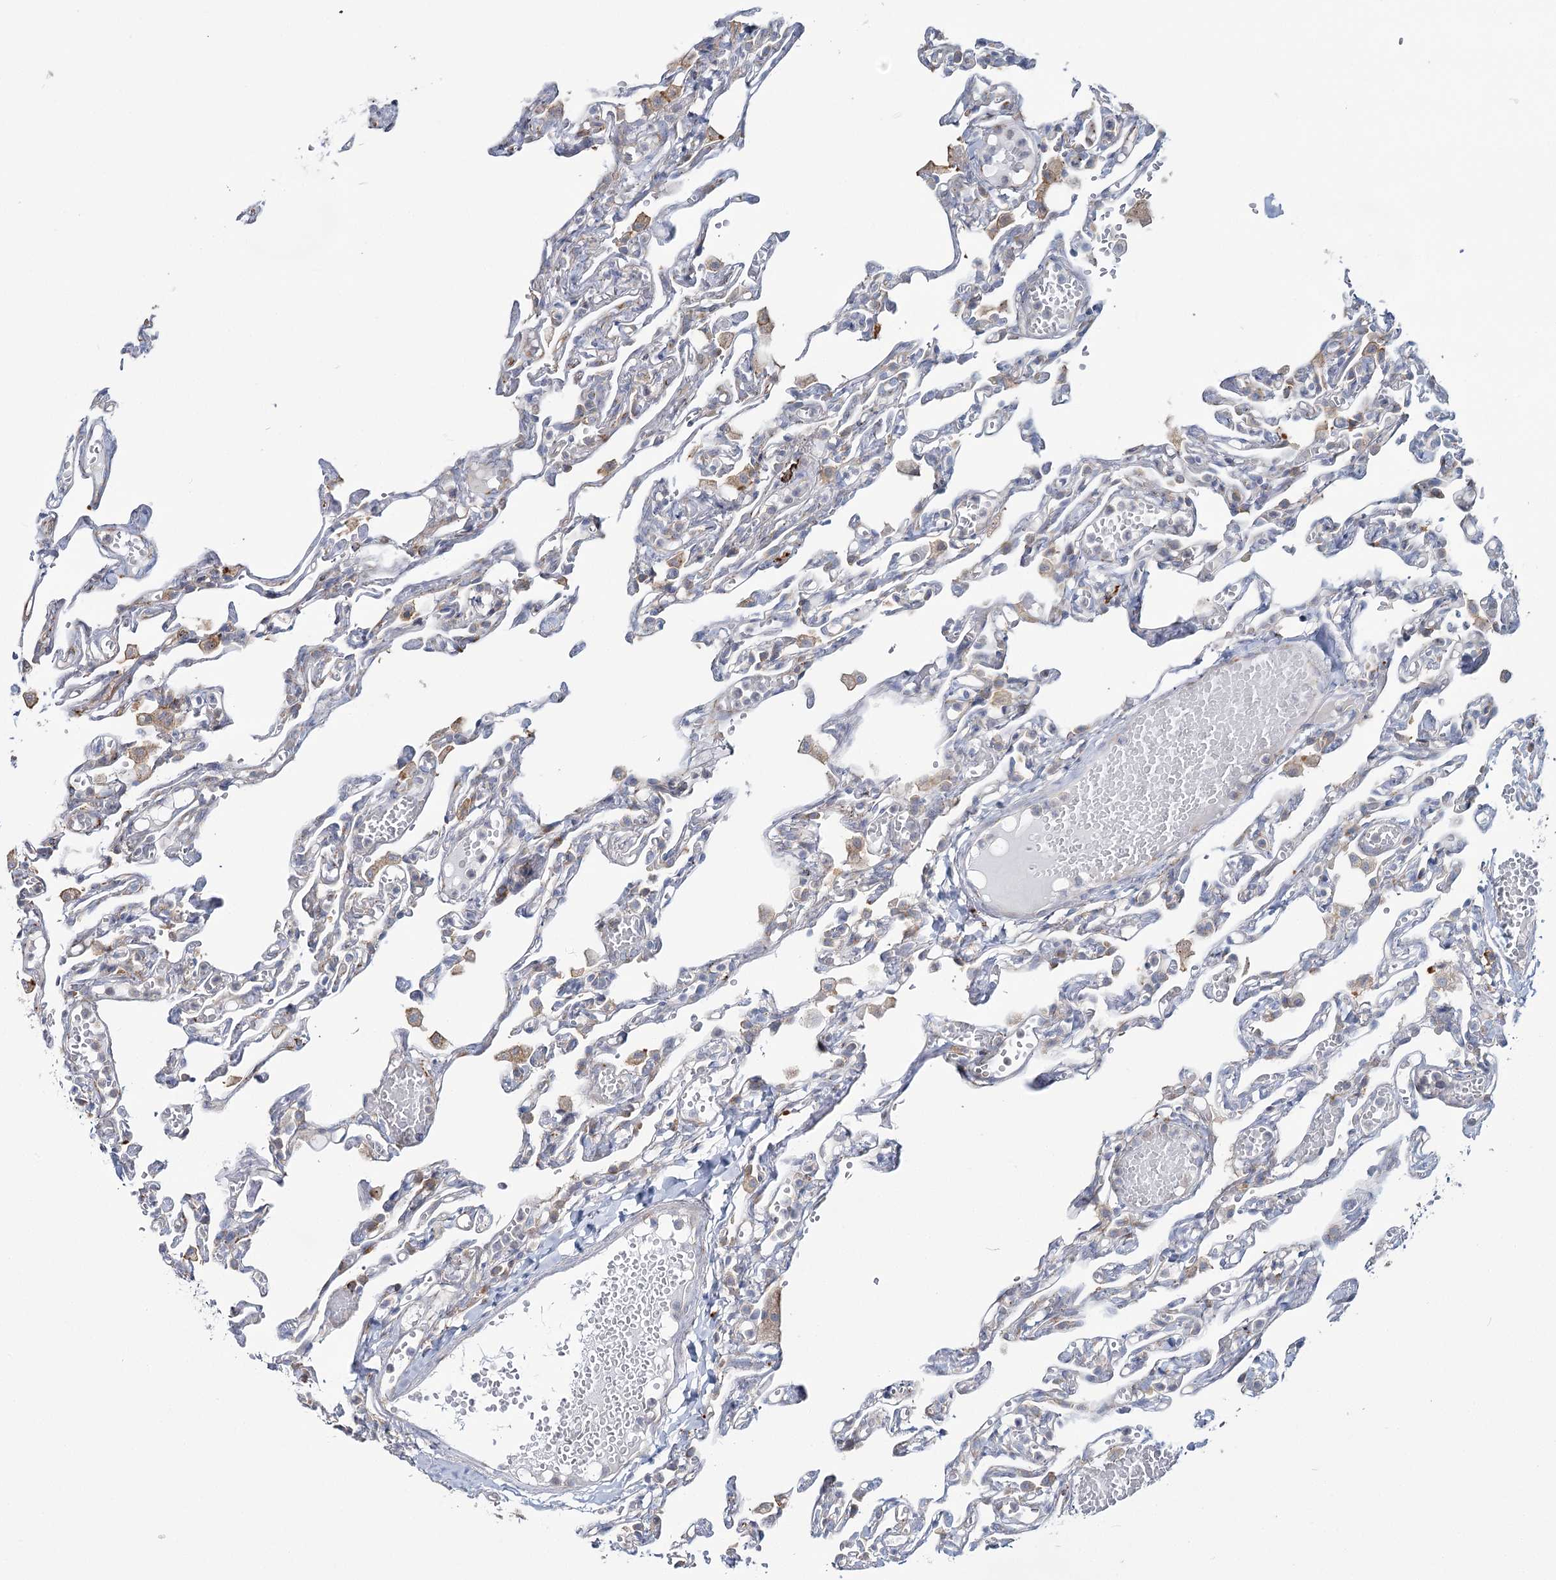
{"staining": {"intensity": "negative", "quantity": "none", "location": "none"}, "tissue": "lung", "cell_type": "Alveolar cells", "image_type": "normal", "snomed": [{"axis": "morphology", "description": "Normal tissue, NOS"}, {"axis": "topography", "description": "Lung"}], "caption": "Alveolar cells show no significant staining in normal lung. (Brightfield microscopy of DAB (3,3'-diaminobenzidine) IHC at high magnification).", "gene": "POGLUT1", "patient": {"sex": "male", "age": 21}}